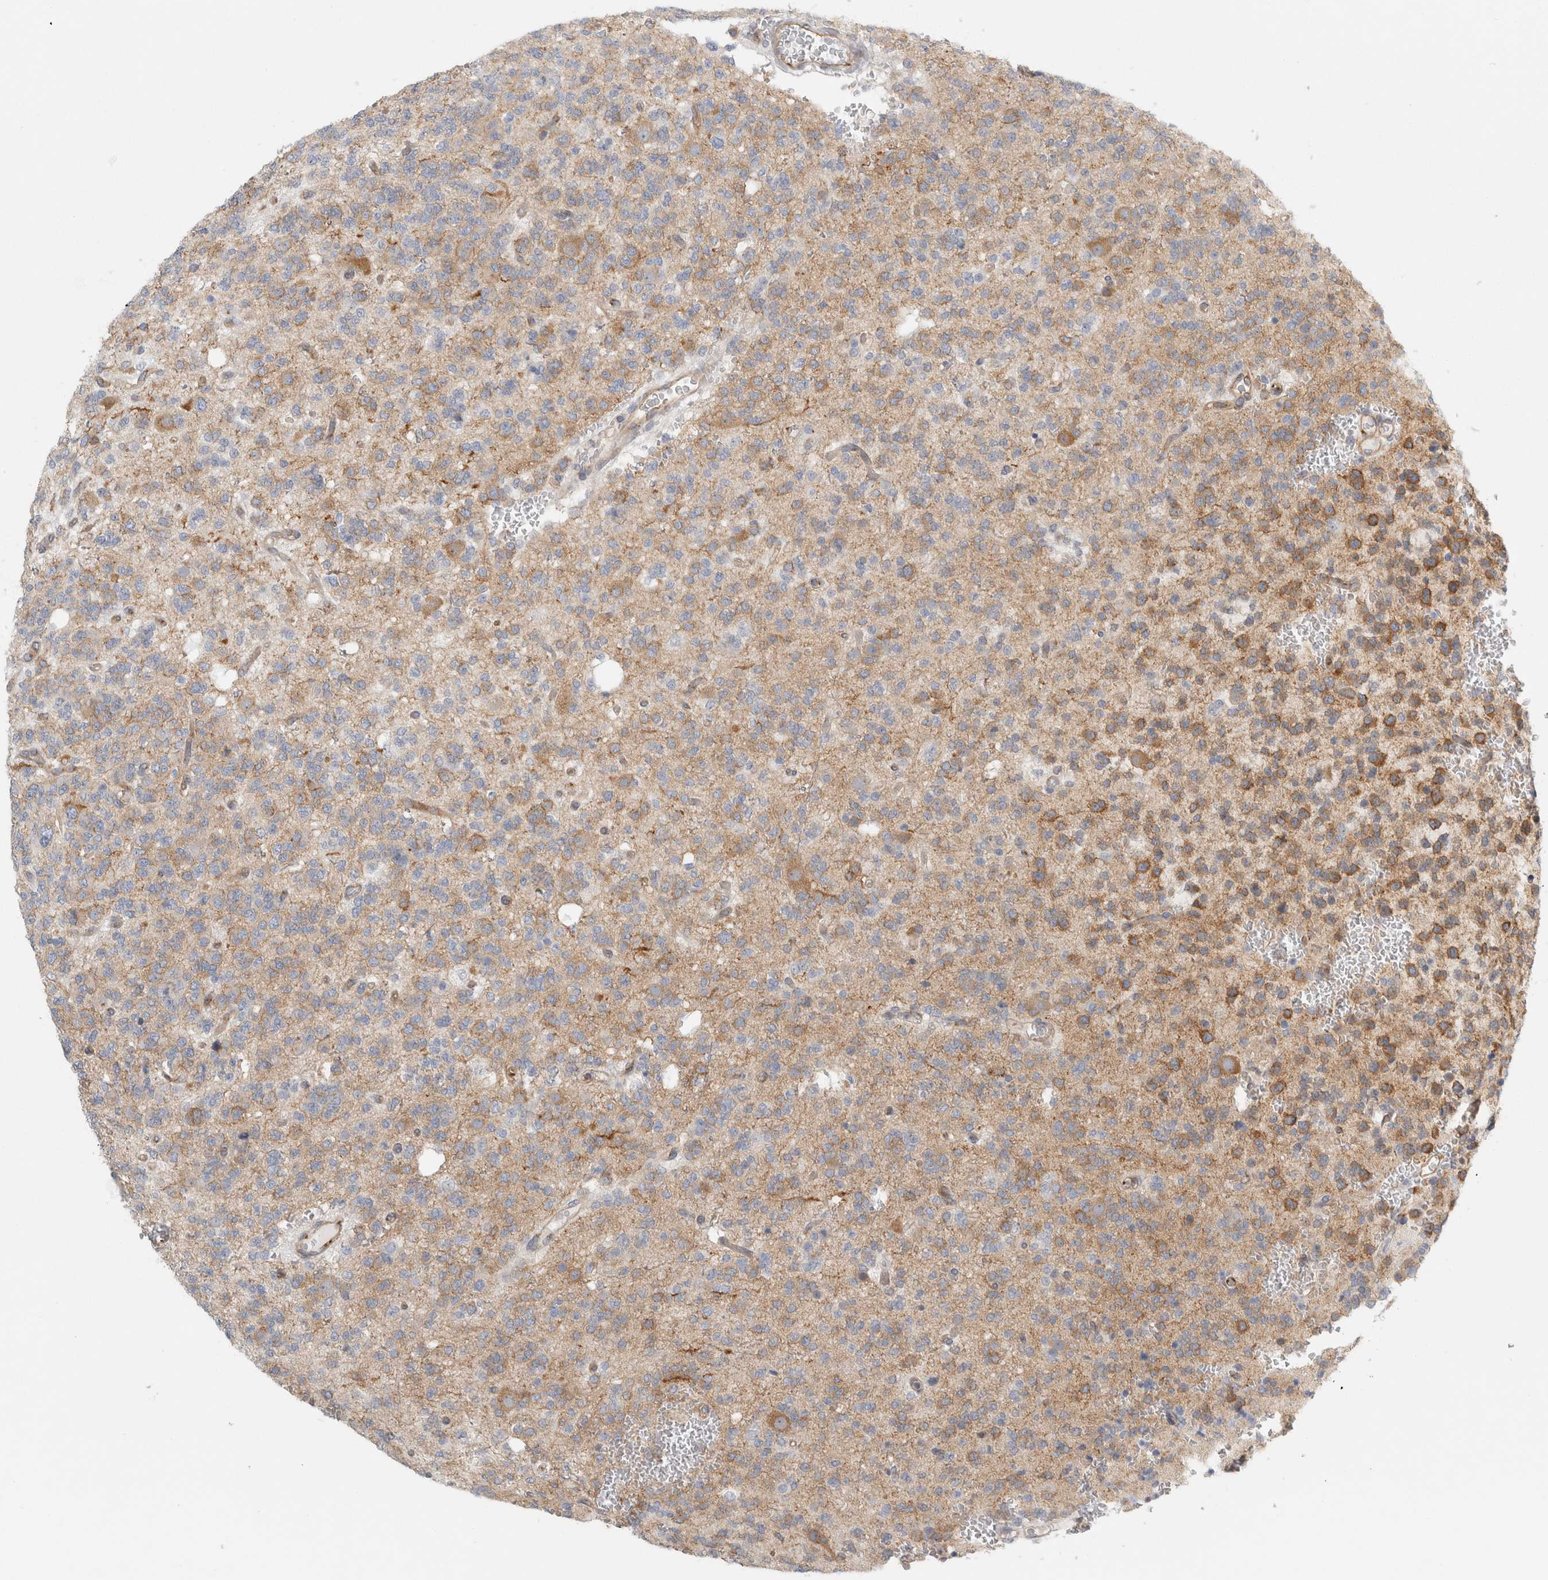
{"staining": {"intensity": "moderate", "quantity": "<25%", "location": "cytoplasmic/membranous"}, "tissue": "glioma", "cell_type": "Tumor cells", "image_type": "cancer", "snomed": [{"axis": "morphology", "description": "Glioma, malignant, Low grade"}, {"axis": "topography", "description": "Brain"}], "caption": "Immunohistochemistry (IHC) image of neoplastic tissue: malignant glioma (low-grade) stained using immunohistochemistry (IHC) displays low levels of moderate protein expression localized specifically in the cytoplasmic/membranous of tumor cells, appearing as a cytoplasmic/membranous brown color.", "gene": "PEX6", "patient": {"sex": "male", "age": 38}}